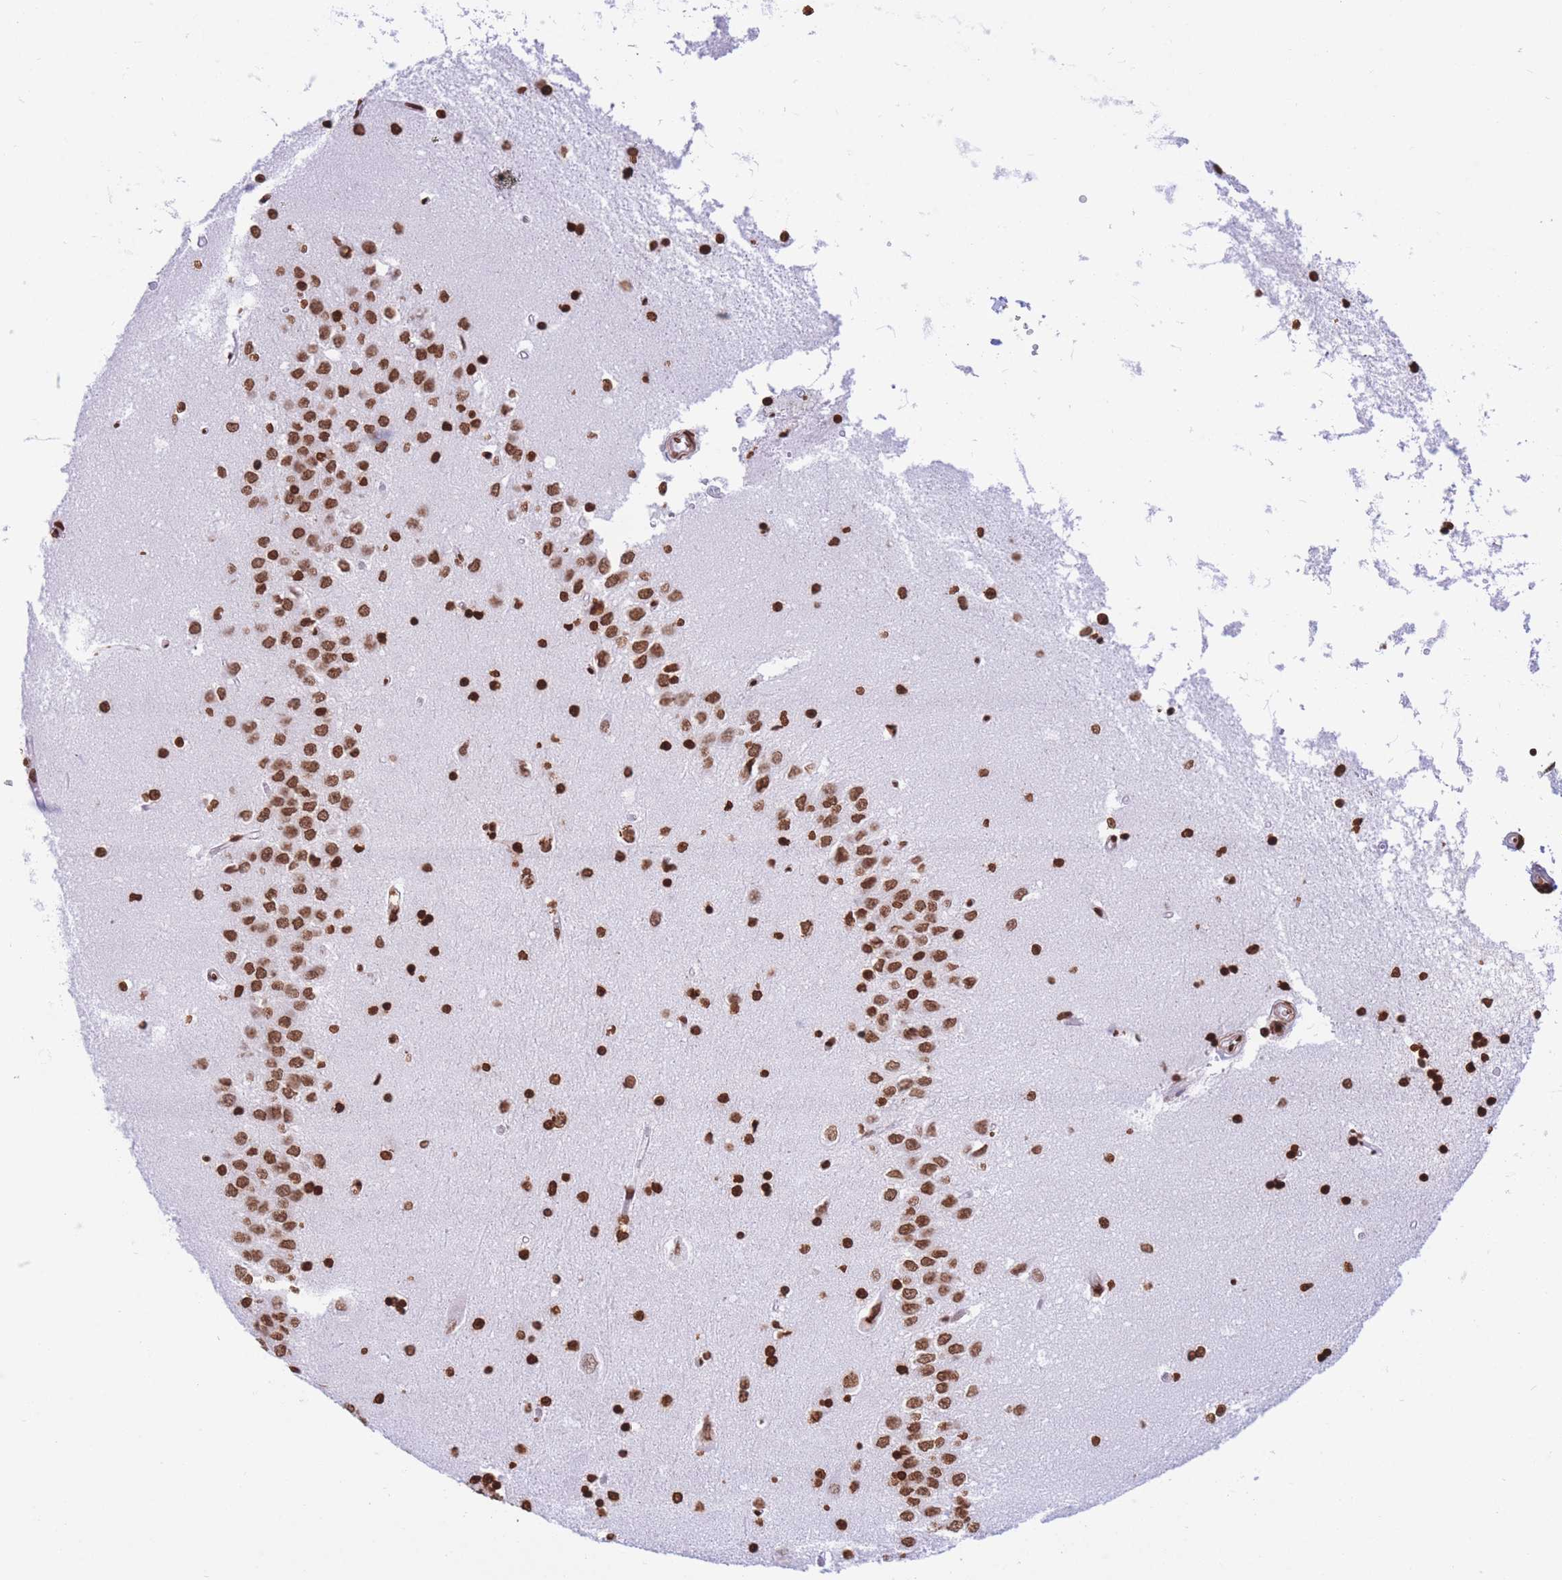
{"staining": {"intensity": "strong", "quantity": ">75%", "location": "nuclear"}, "tissue": "hippocampus", "cell_type": "Glial cells", "image_type": "normal", "snomed": [{"axis": "morphology", "description": "Normal tissue, NOS"}, {"axis": "topography", "description": "Hippocampus"}], "caption": "IHC histopathology image of benign hippocampus: human hippocampus stained using immunohistochemistry displays high levels of strong protein expression localized specifically in the nuclear of glial cells, appearing as a nuclear brown color.", "gene": "H2BC10", "patient": {"sex": "male", "age": 45}}